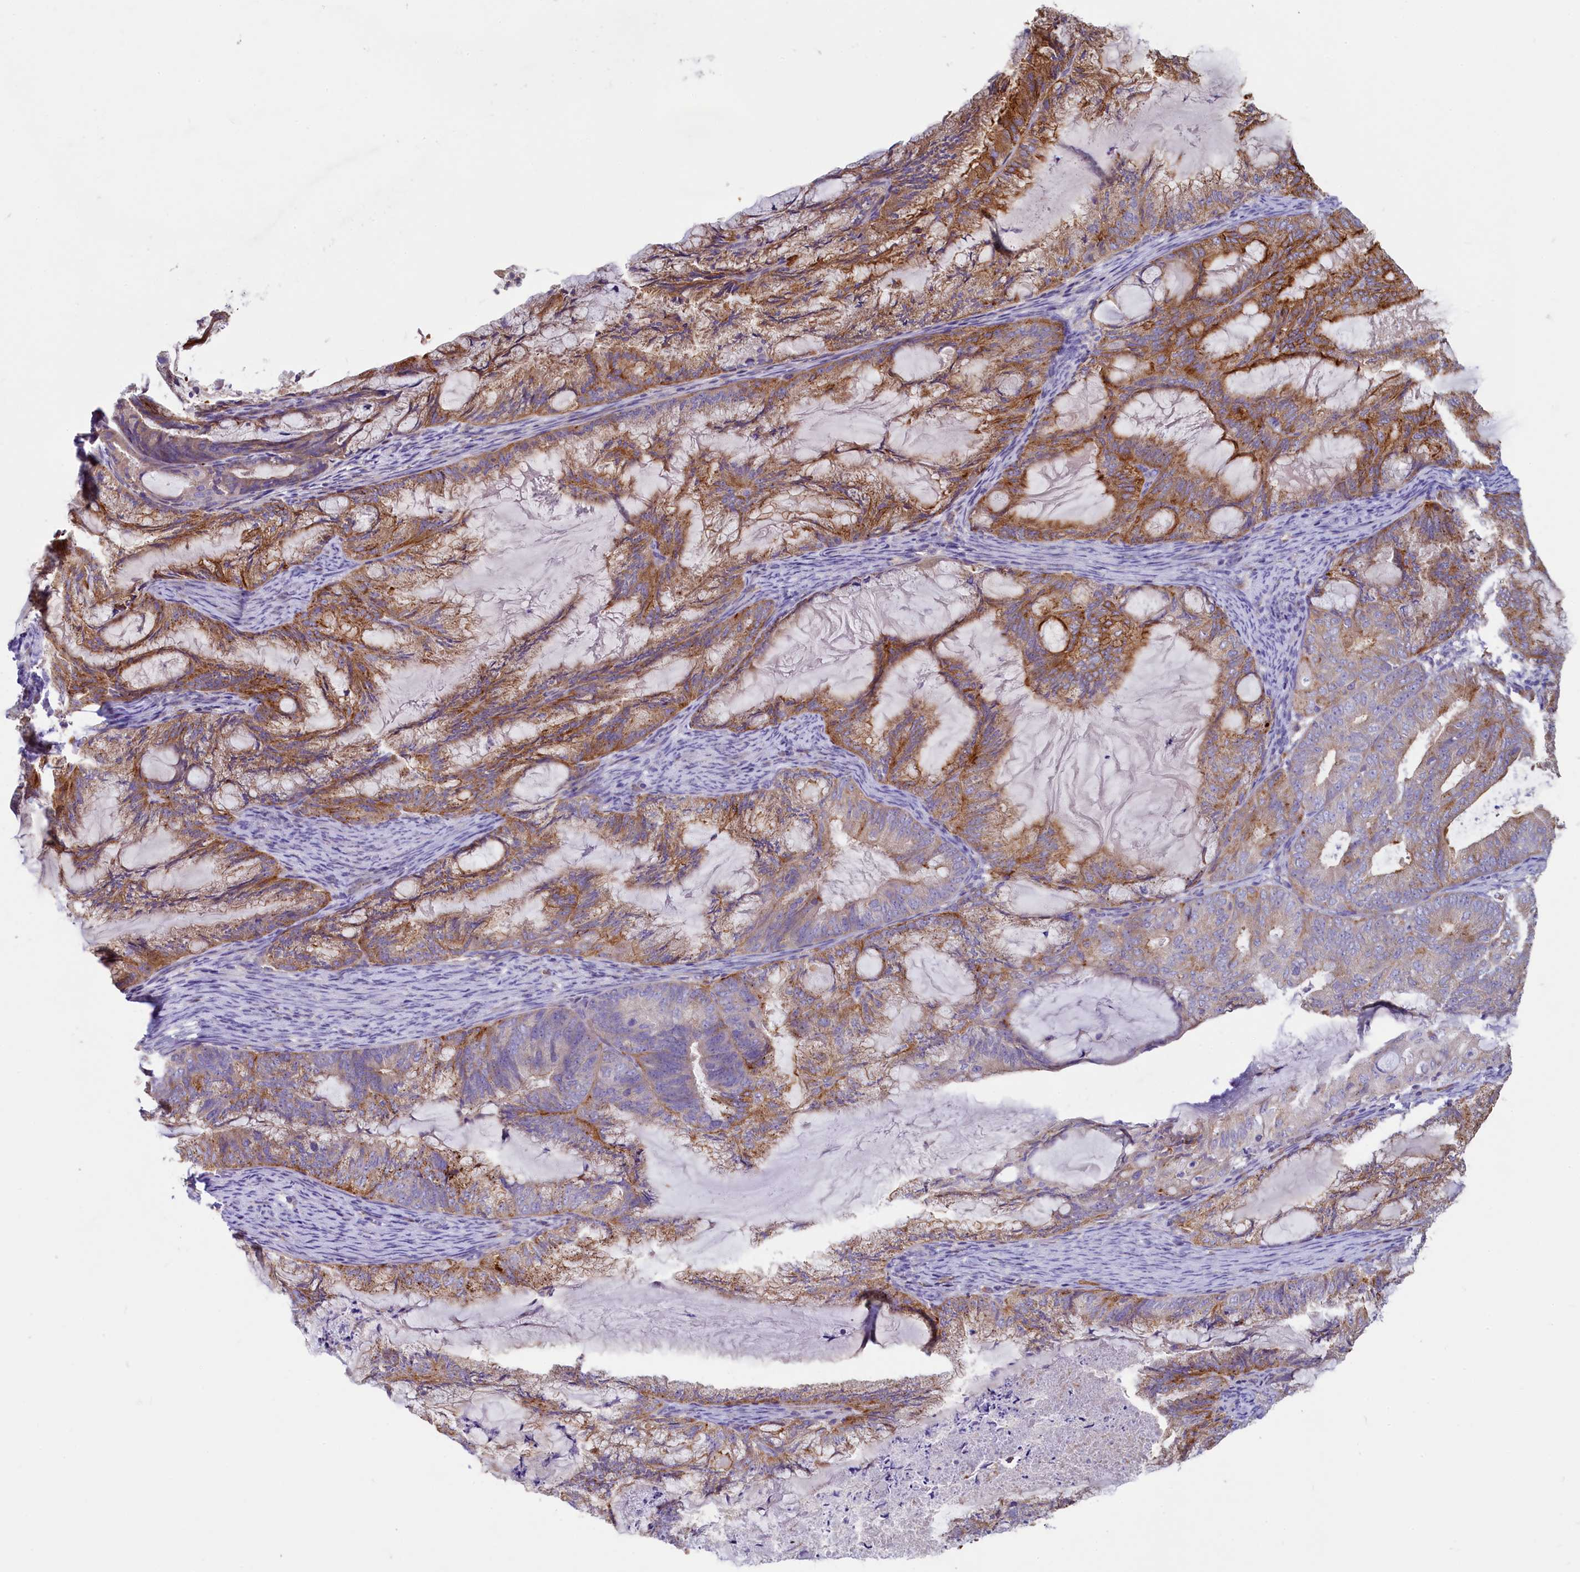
{"staining": {"intensity": "moderate", "quantity": ">75%", "location": "cytoplasmic/membranous"}, "tissue": "endometrial cancer", "cell_type": "Tumor cells", "image_type": "cancer", "snomed": [{"axis": "morphology", "description": "Adenocarcinoma, NOS"}, {"axis": "topography", "description": "Endometrium"}], "caption": "The immunohistochemical stain labels moderate cytoplasmic/membranous staining in tumor cells of endometrial cancer (adenocarcinoma) tissue. Ihc stains the protein of interest in brown and the nuclei are stained blue.", "gene": "HPS6", "patient": {"sex": "female", "age": 86}}